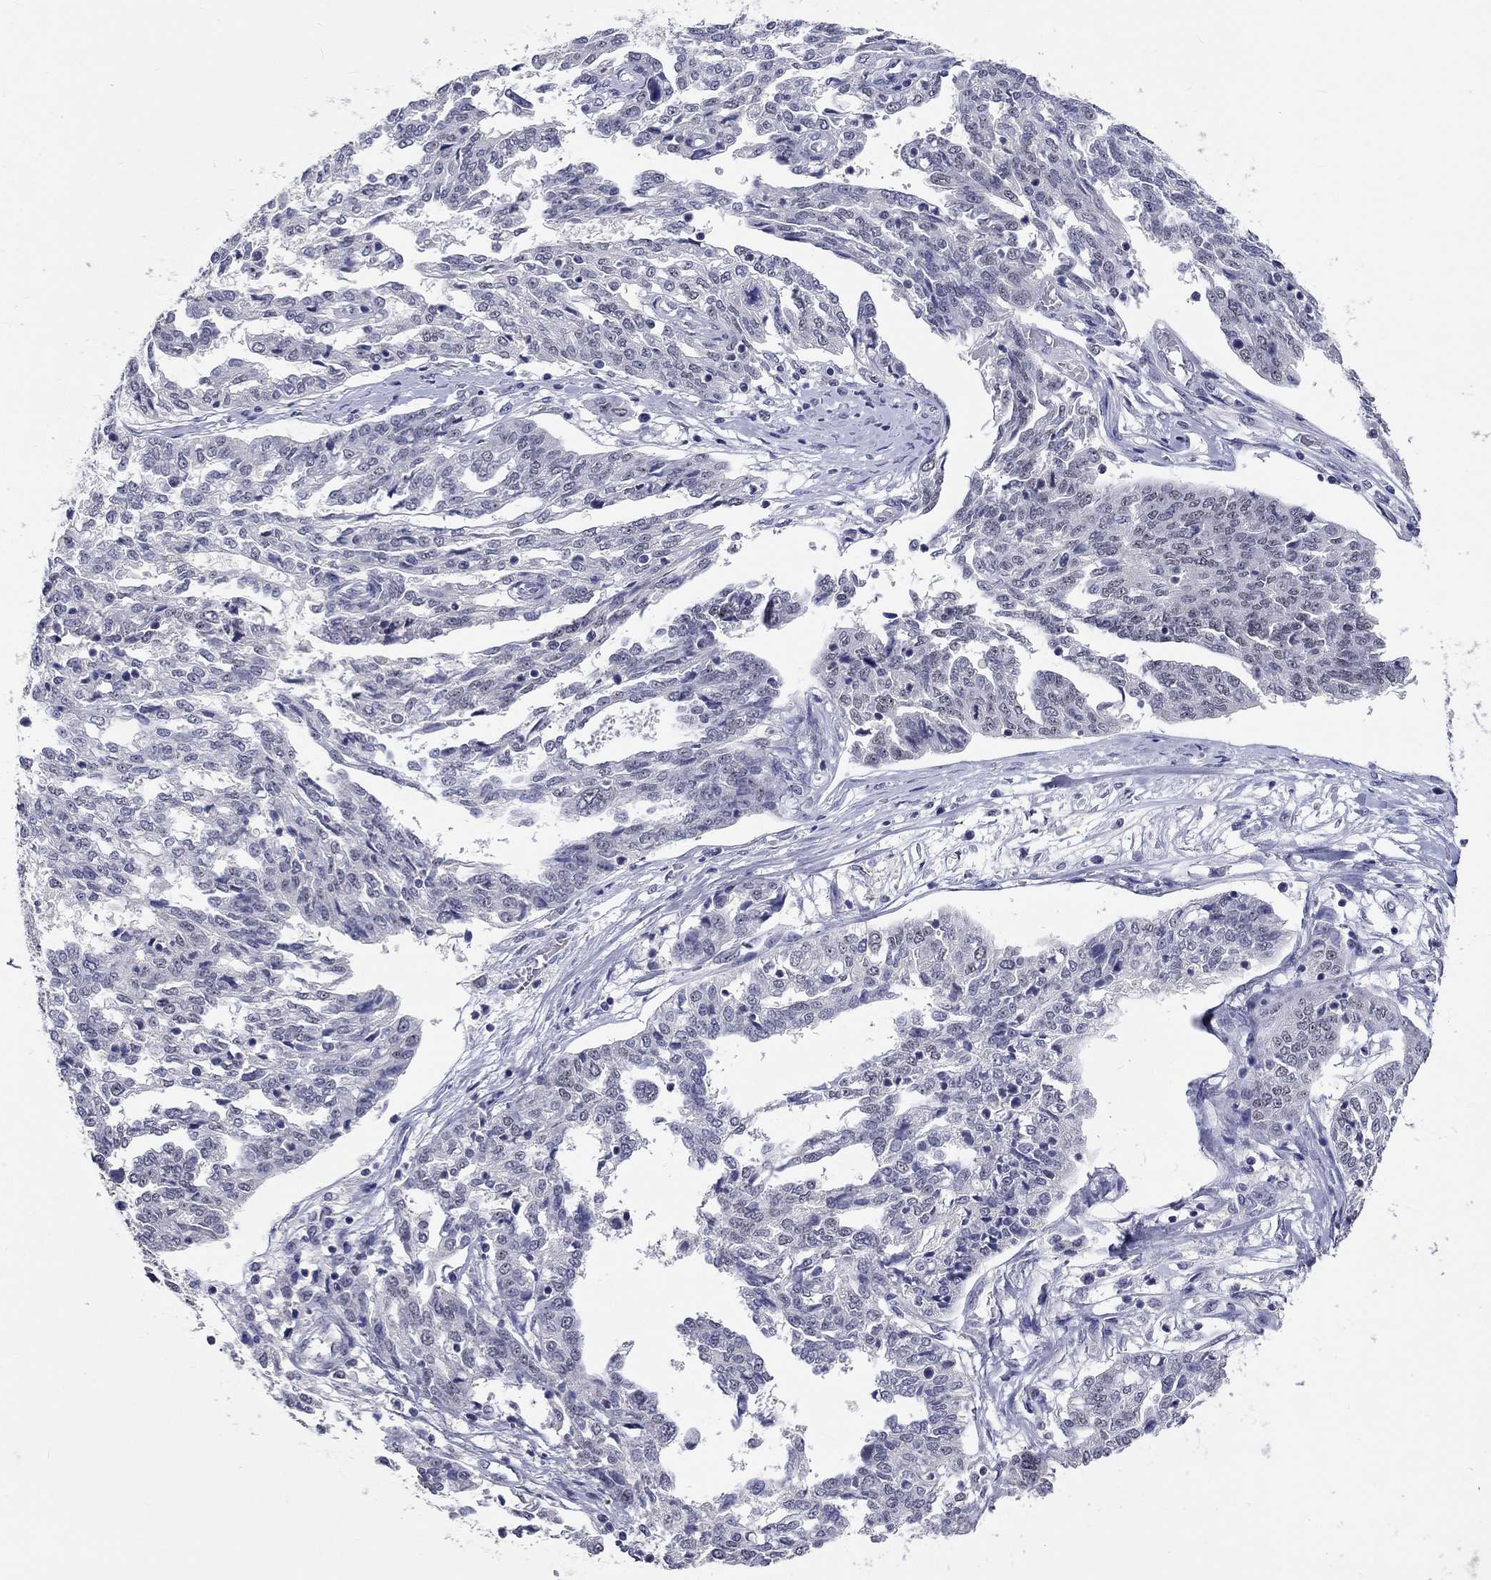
{"staining": {"intensity": "negative", "quantity": "none", "location": "none"}, "tissue": "ovarian cancer", "cell_type": "Tumor cells", "image_type": "cancer", "snomed": [{"axis": "morphology", "description": "Cystadenocarcinoma, serous, NOS"}, {"axis": "topography", "description": "Ovary"}], "caption": "Immunohistochemistry of ovarian cancer (serous cystadenocarcinoma) displays no staining in tumor cells.", "gene": "GRIN1", "patient": {"sex": "female", "age": 67}}